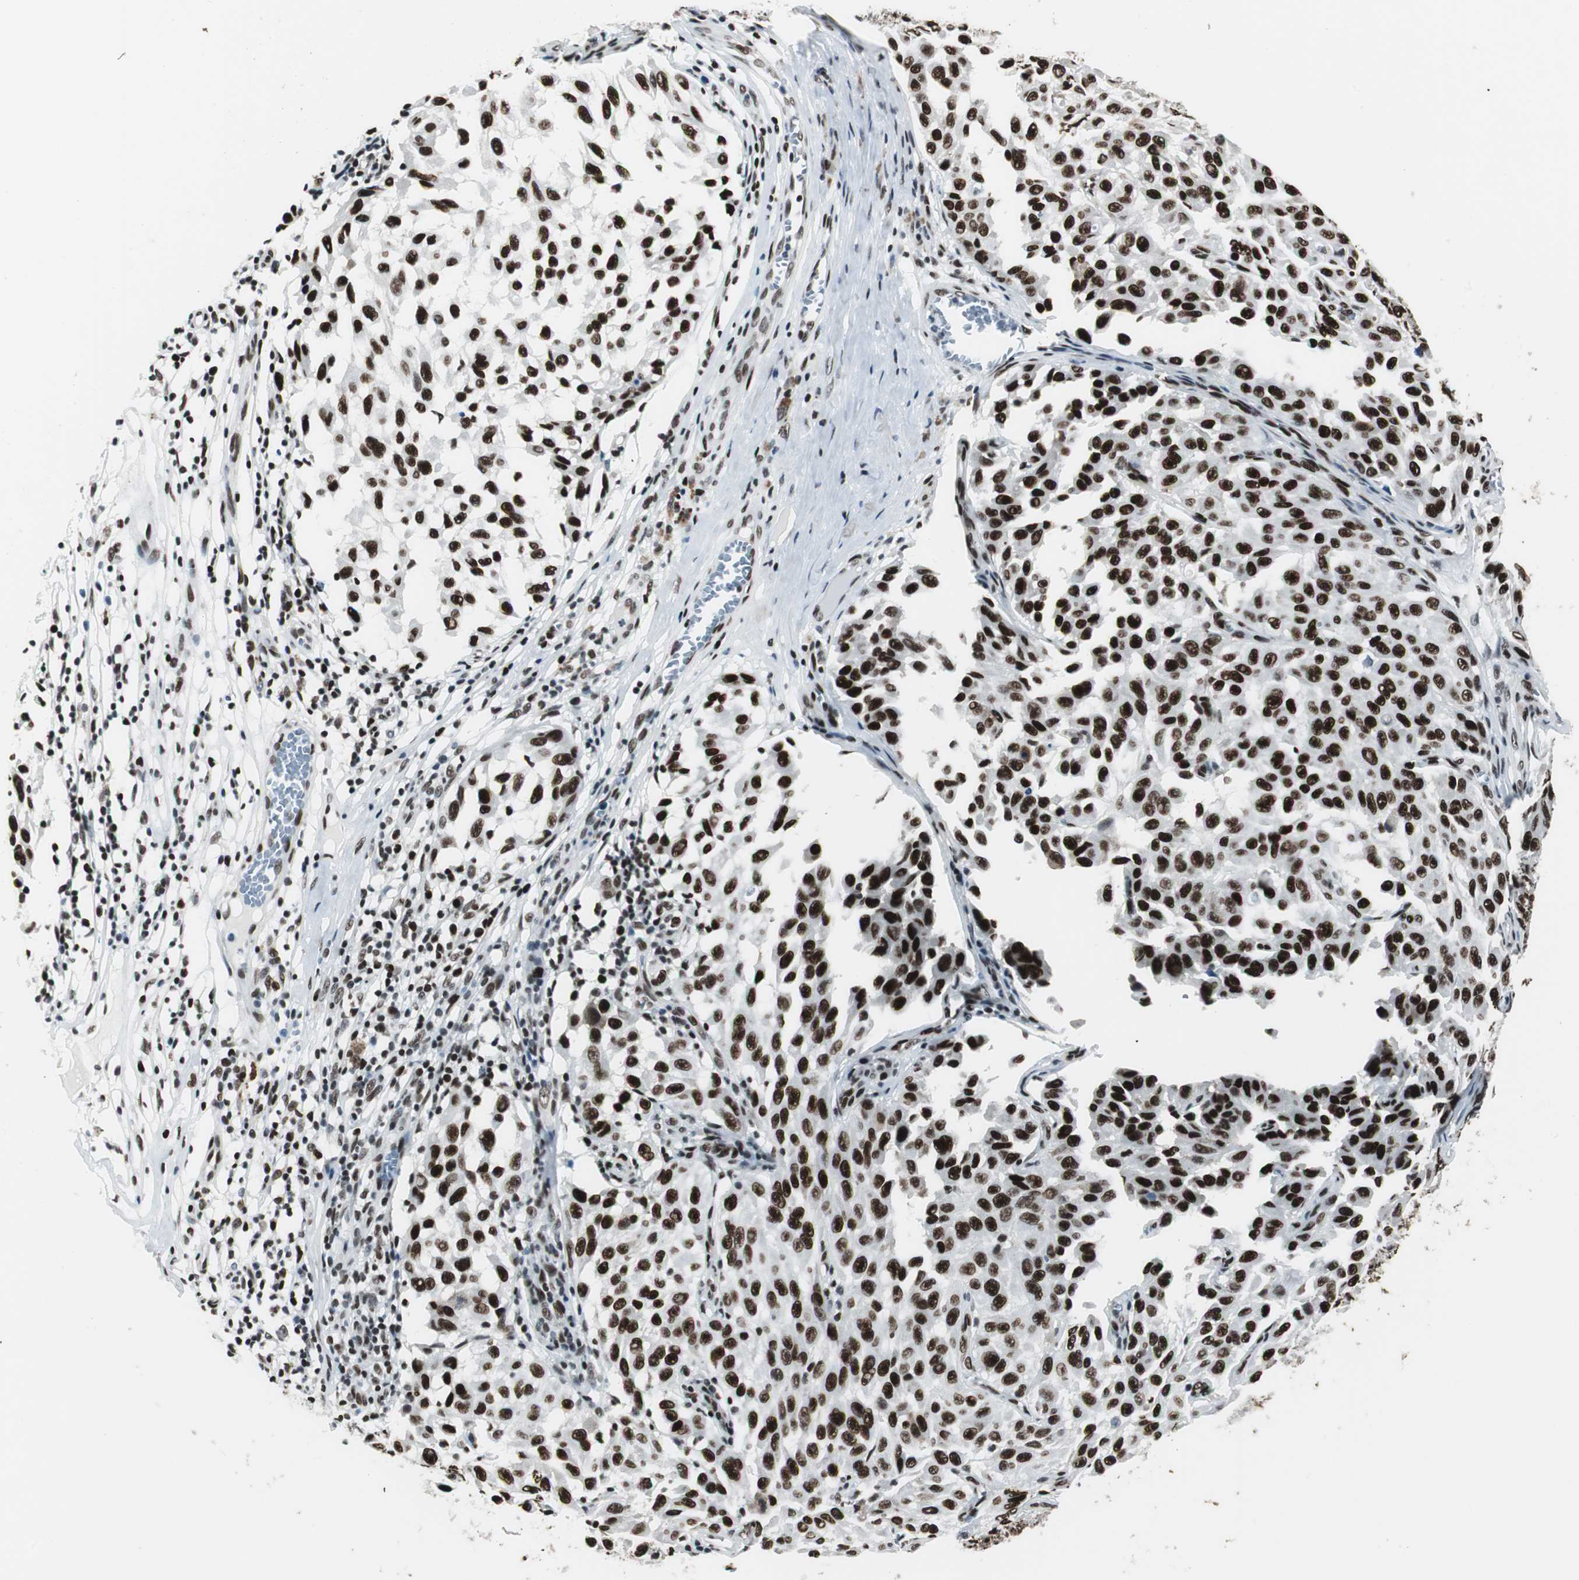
{"staining": {"intensity": "strong", "quantity": ">75%", "location": "nuclear"}, "tissue": "melanoma", "cell_type": "Tumor cells", "image_type": "cancer", "snomed": [{"axis": "morphology", "description": "Malignant melanoma, NOS"}, {"axis": "topography", "description": "Skin"}], "caption": "DAB (3,3'-diaminobenzidine) immunohistochemical staining of human melanoma reveals strong nuclear protein expression in approximately >75% of tumor cells.", "gene": "MEF2D", "patient": {"sex": "male", "age": 30}}